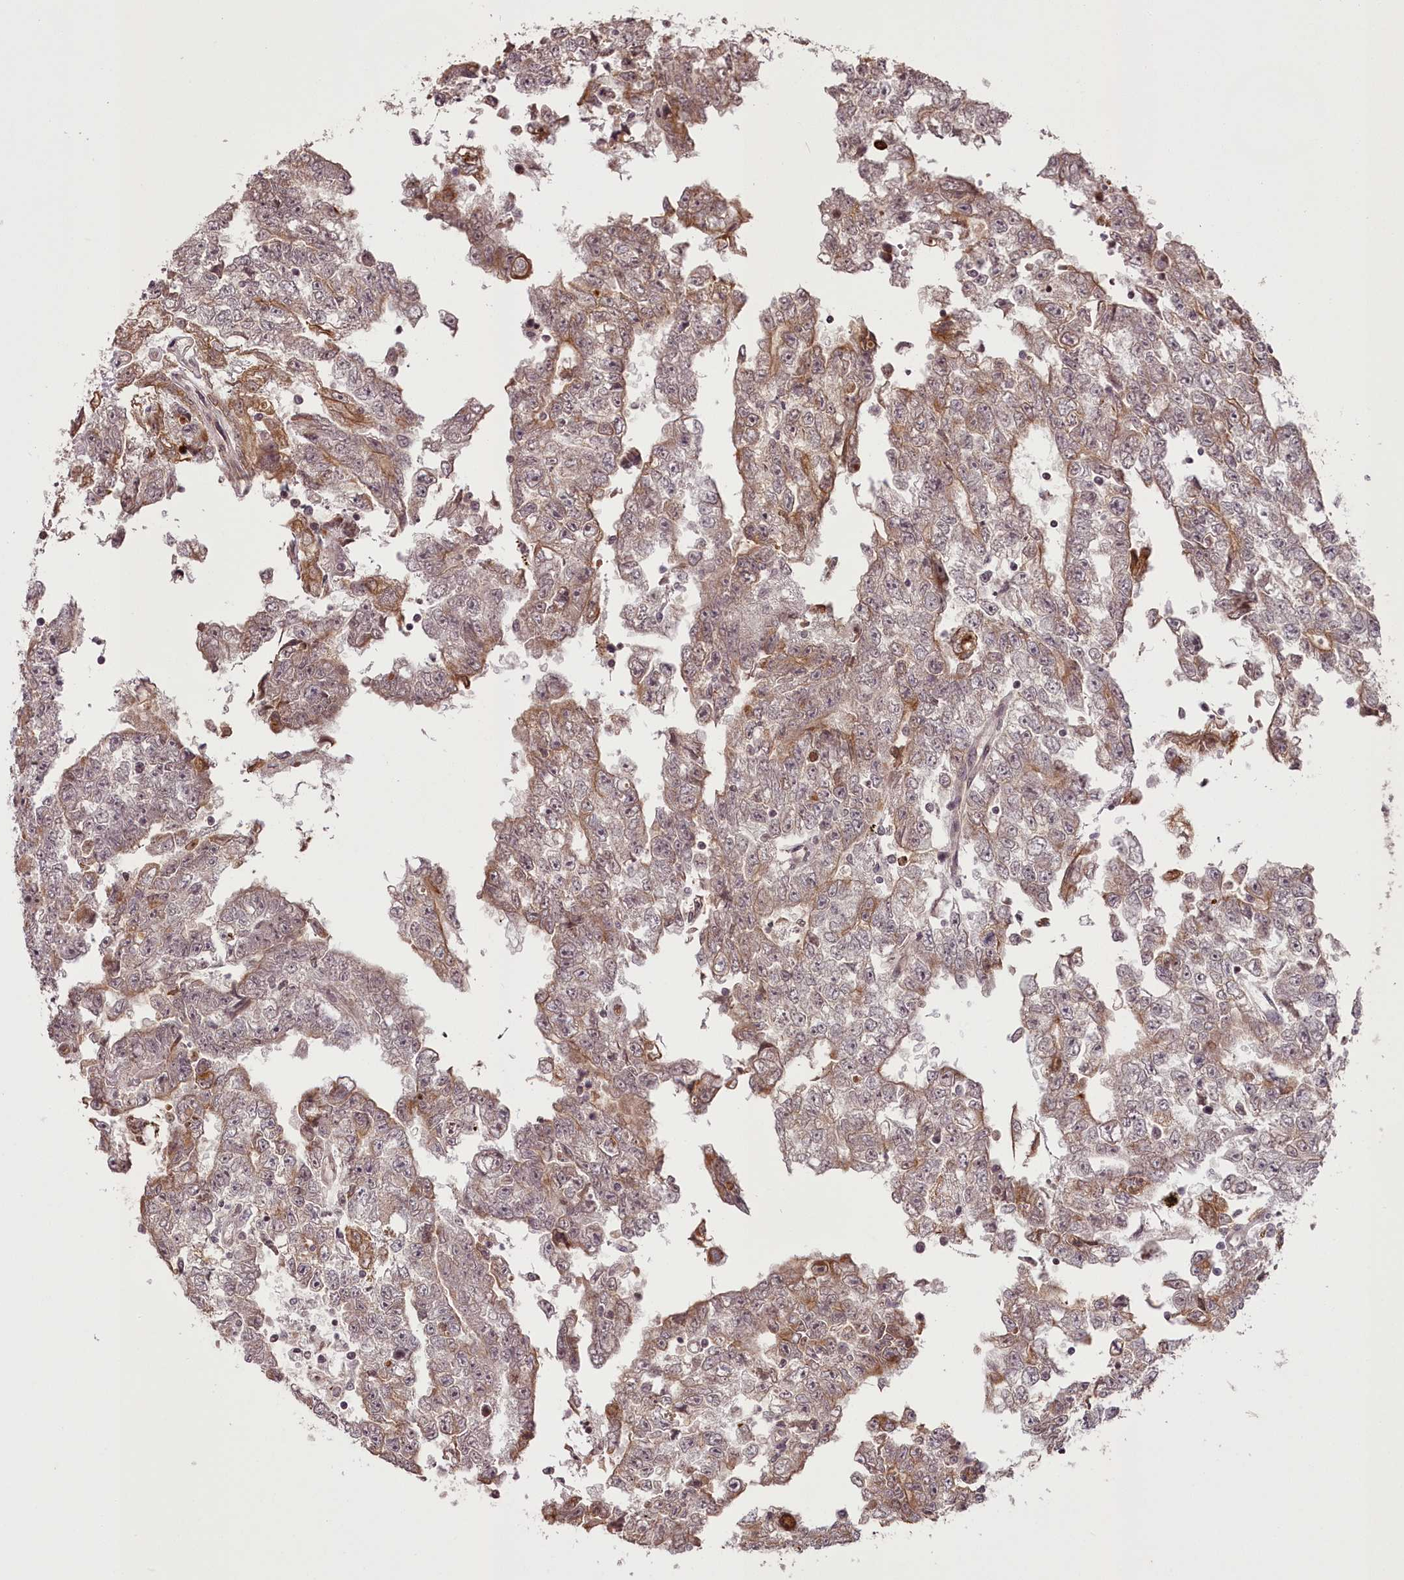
{"staining": {"intensity": "moderate", "quantity": "<25%", "location": "cytoplasmic/membranous"}, "tissue": "testis cancer", "cell_type": "Tumor cells", "image_type": "cancer", "snomed": [{"axis": "morphology", "description": "Carcinoma, Embryonal, NOS"}, {"axis": "topography", "description": "Testis"}], "caption": "This is an image of IHC staining of embryonal carcinoma (testis), which shows moderate positivity in the cytoplasmic/membranous of tumor cells.", "gene": "THYN1", "patient": {"sex": "male", "age": 25}}